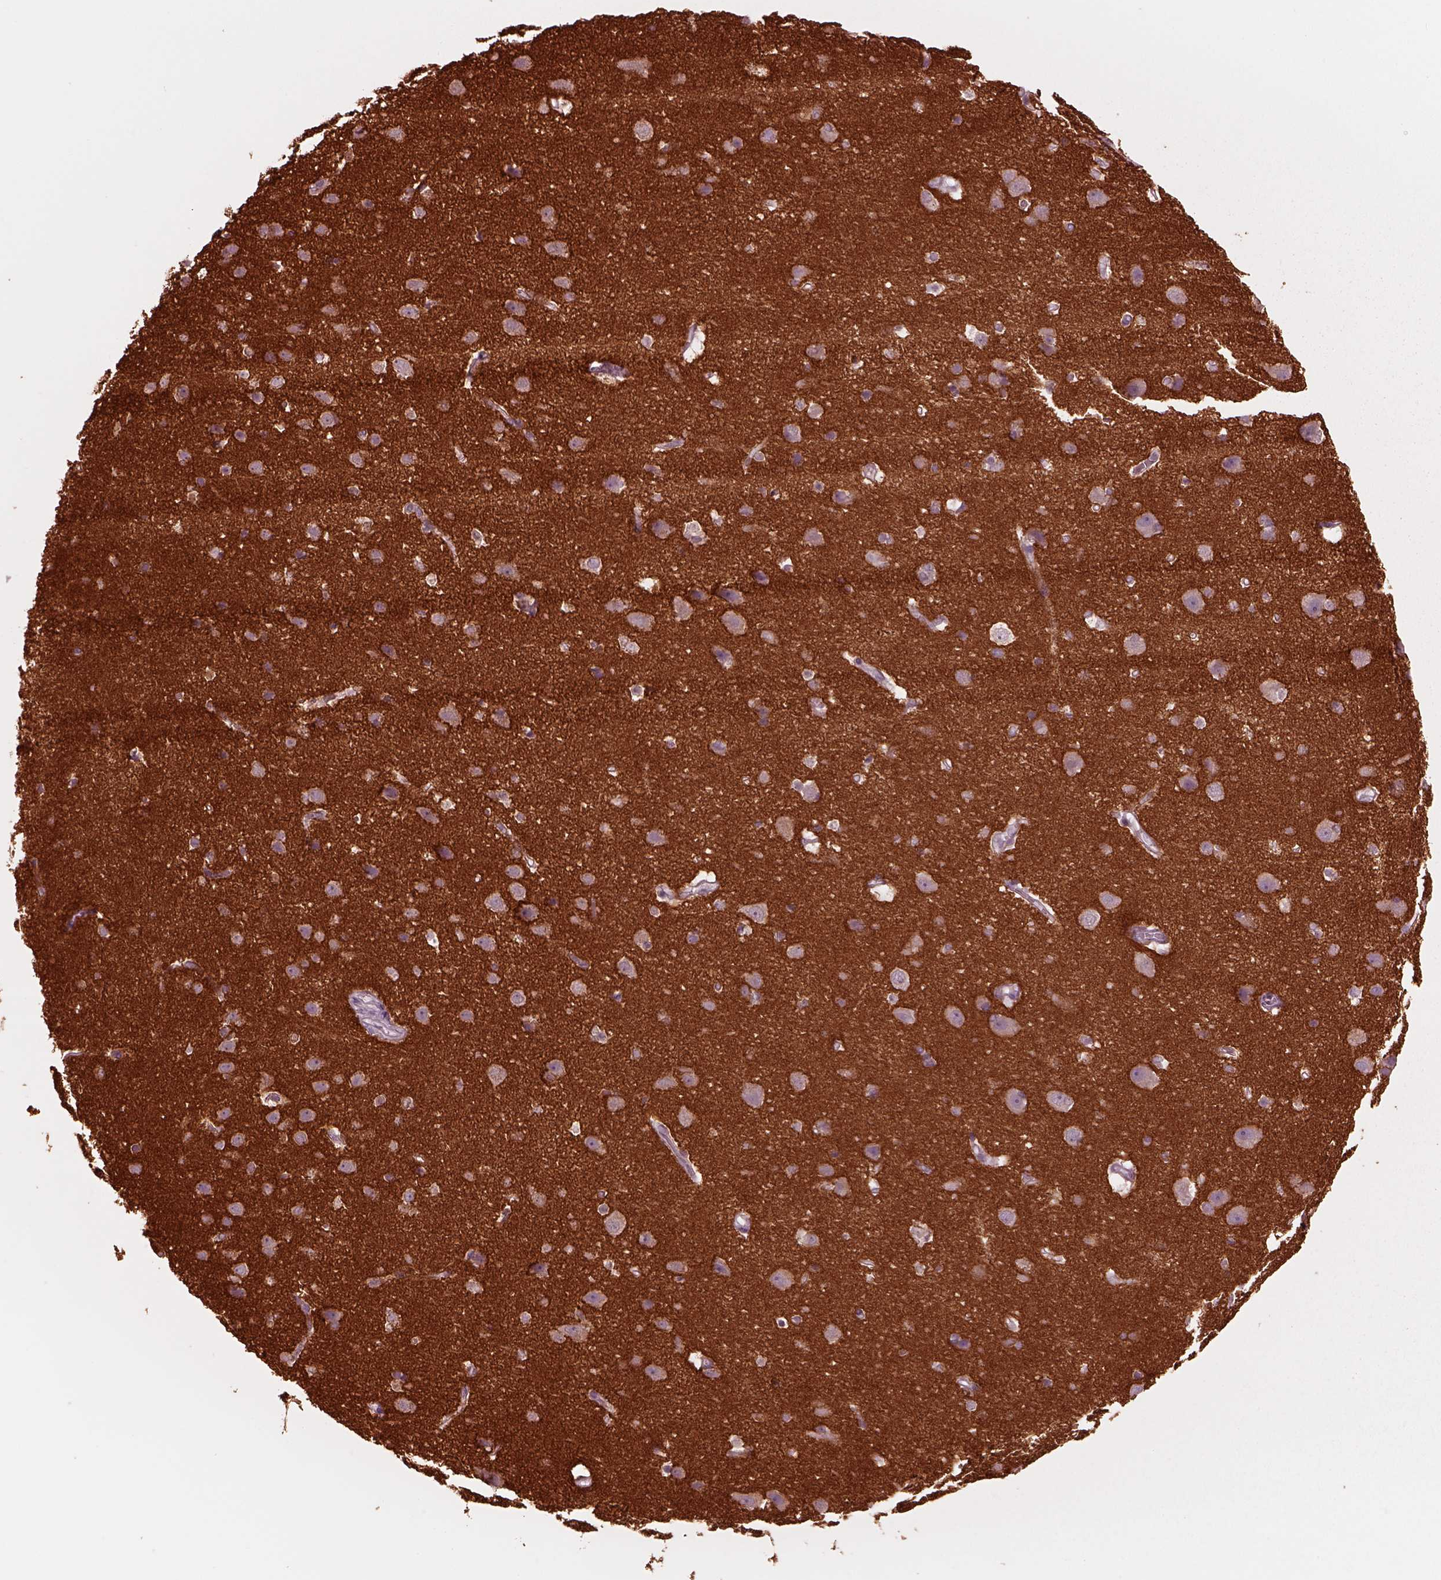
{"staining": {"intensity": "negative", "quantity": "none", "location": "none"}, "tissue": "cerebral cortex", "cell_type": "Endothelial cells", "image_type": "normal", "snomed": [{"axis": "morphology", "description": "Normal tissue, NOS"}, {"axis": "topography", "description": "Cerebral cortex"}], "caption": "The histopathology image reveals no significant positivity in endothelial cells of cerebral cortex.", "gene": "CADM2", "patient": {"sex": "male", "age": 37}}